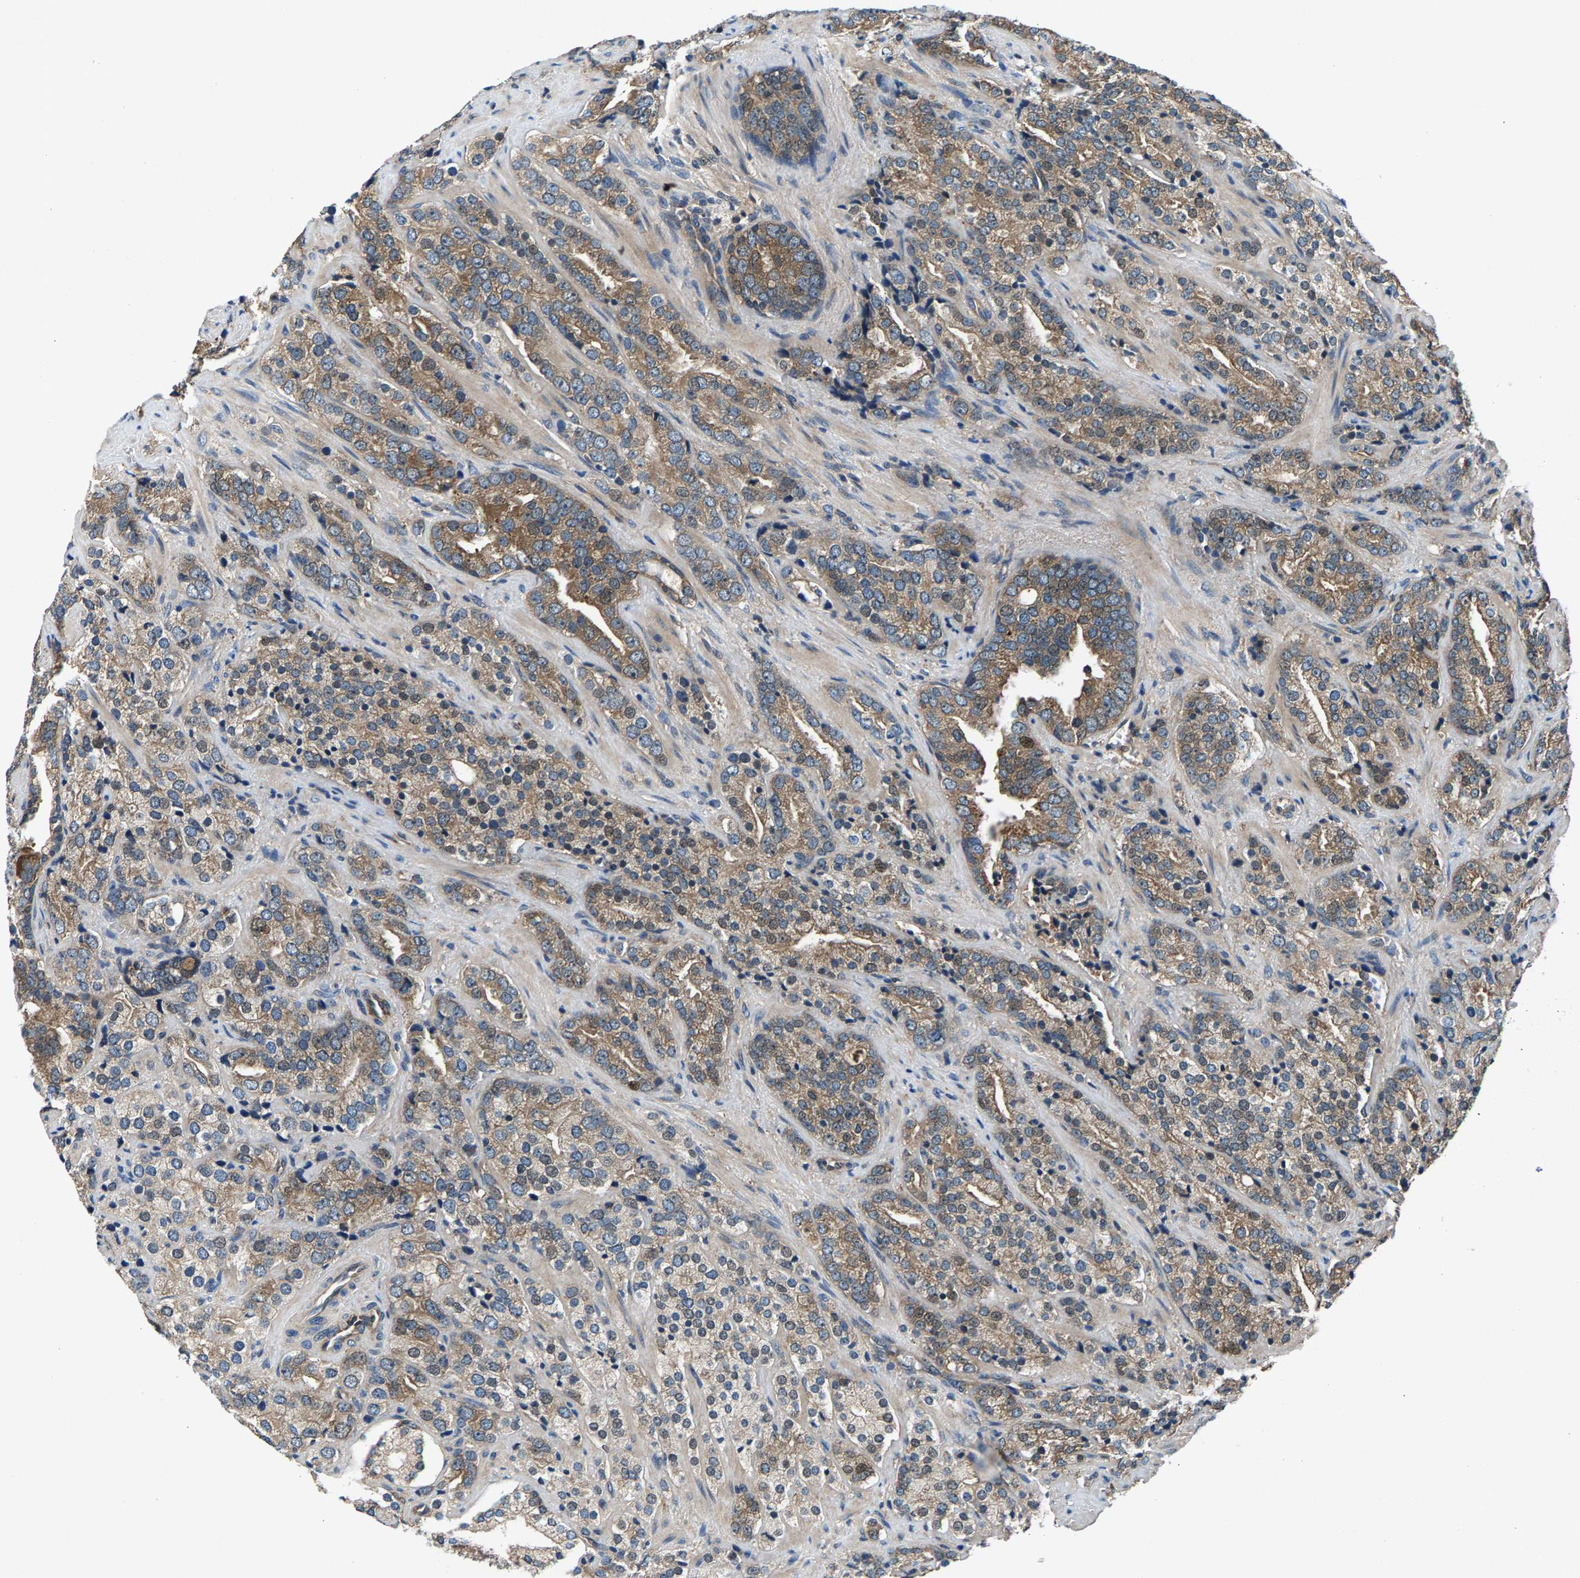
{"staining": {"intensity": "moderate", "quantity": ">75%", "location": "cytoplasmic/membranous"}, "tissue": "prostate cancer", "cell_type": "Tumor cells", "image_type": "cancer", "snomed": [{"axis": "morphology", "description": "Adenocarcinoma, High grade"}, {"axis": "topography", "description": "Prostate"}], "caption": "DAB (3,3'-diaminobenzidine) immunohistochemical staining of prostate cancer shows moderate cytoplasmic/membranous protein positivity in approximately >75% of tumor cells. (DAB = brown stain, brightfield microscopy at high magnification).", "gene": "FAM78A", "patient": {"sex": "male", "age": 71}}